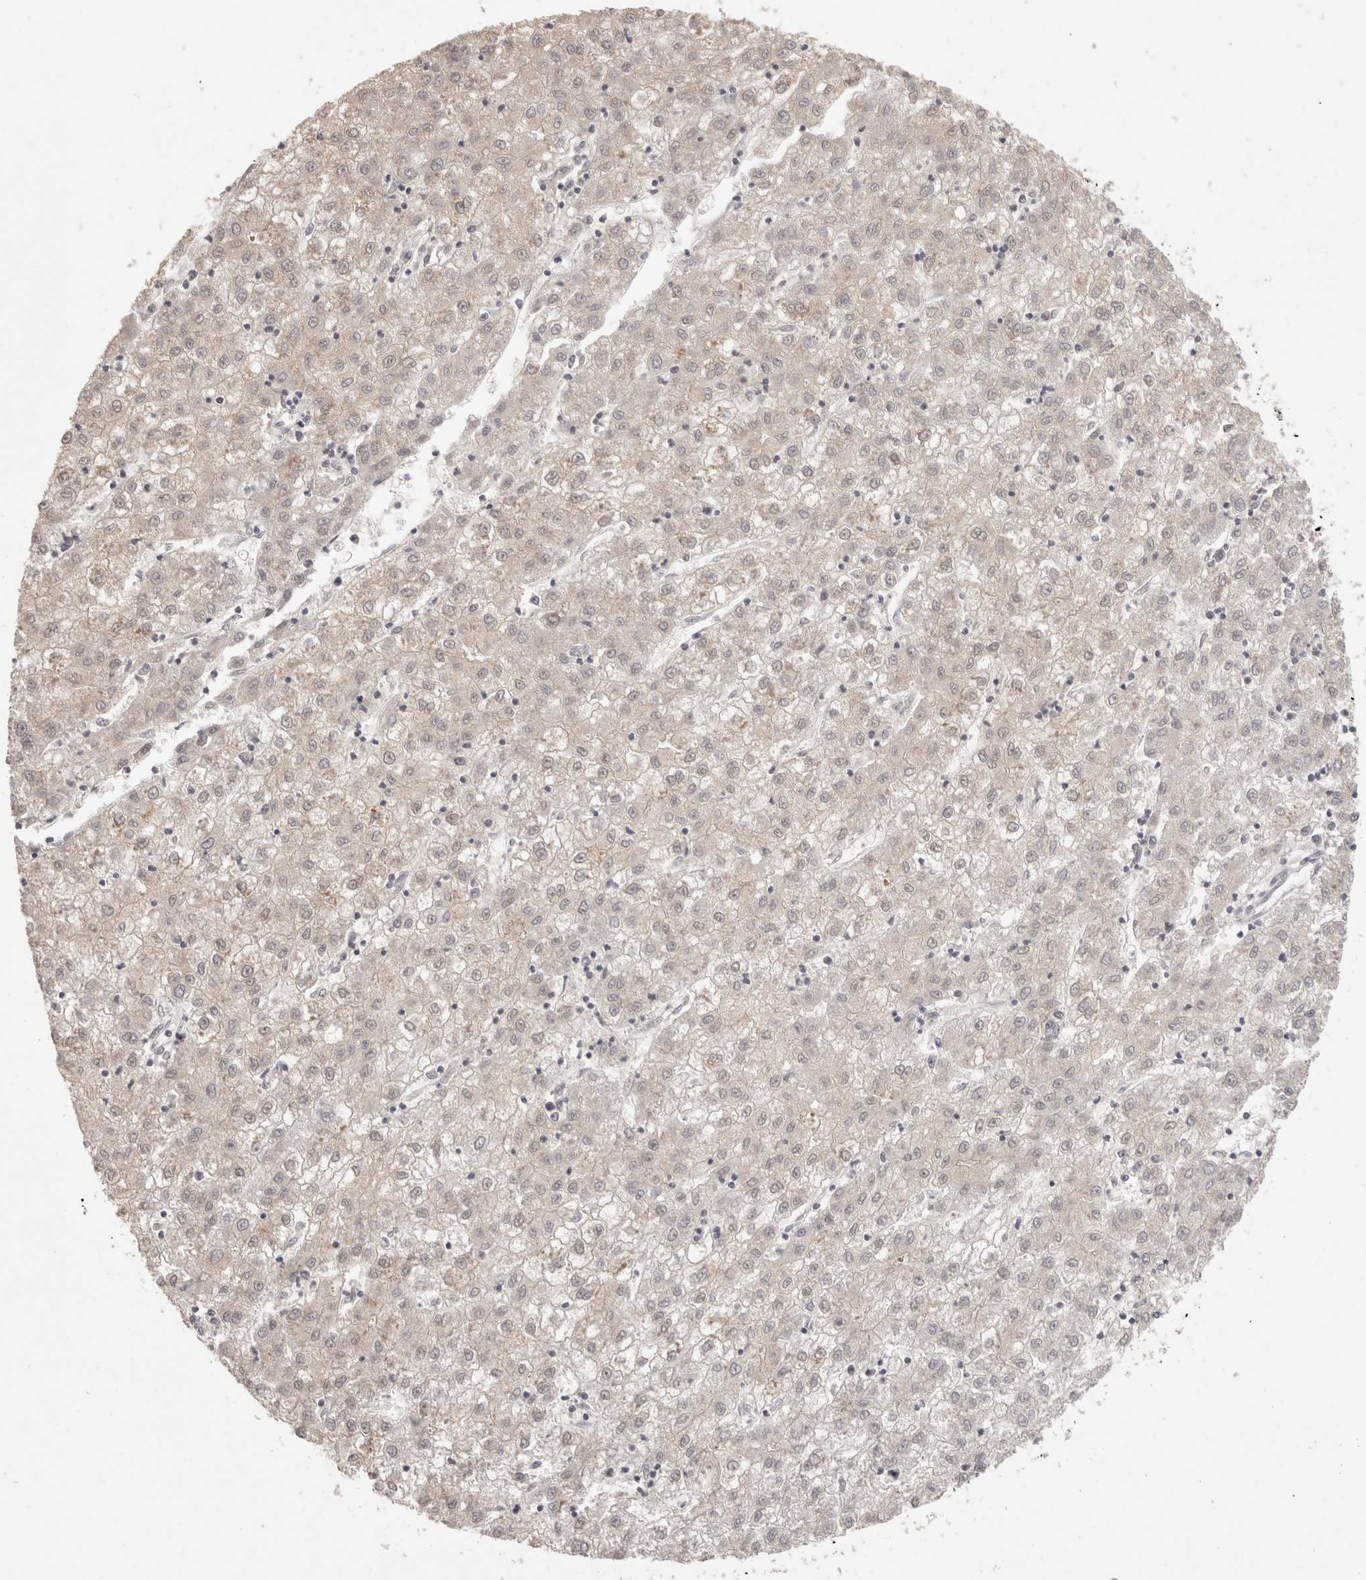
{"staining": {"intensity": "negative", "quantity": "none", "location": "none"}, "tissue": "liver cancer", "cell_type": "Tumor cells", "image_type": "cancer", "snomed": [{"axis": "morphology", "description": "Carcinoma, Hepatocellular, NOS"}, {"axis": "topography", "description": "Liver"}], "caption": "Immunohistochemistry micrograph of neoplastic tissue: human liver cancer stained with DAB reveals no significant protein expression in tumor cells.", "gene": "ZNF830", "patient": {"sex": "male", "age": 72}}